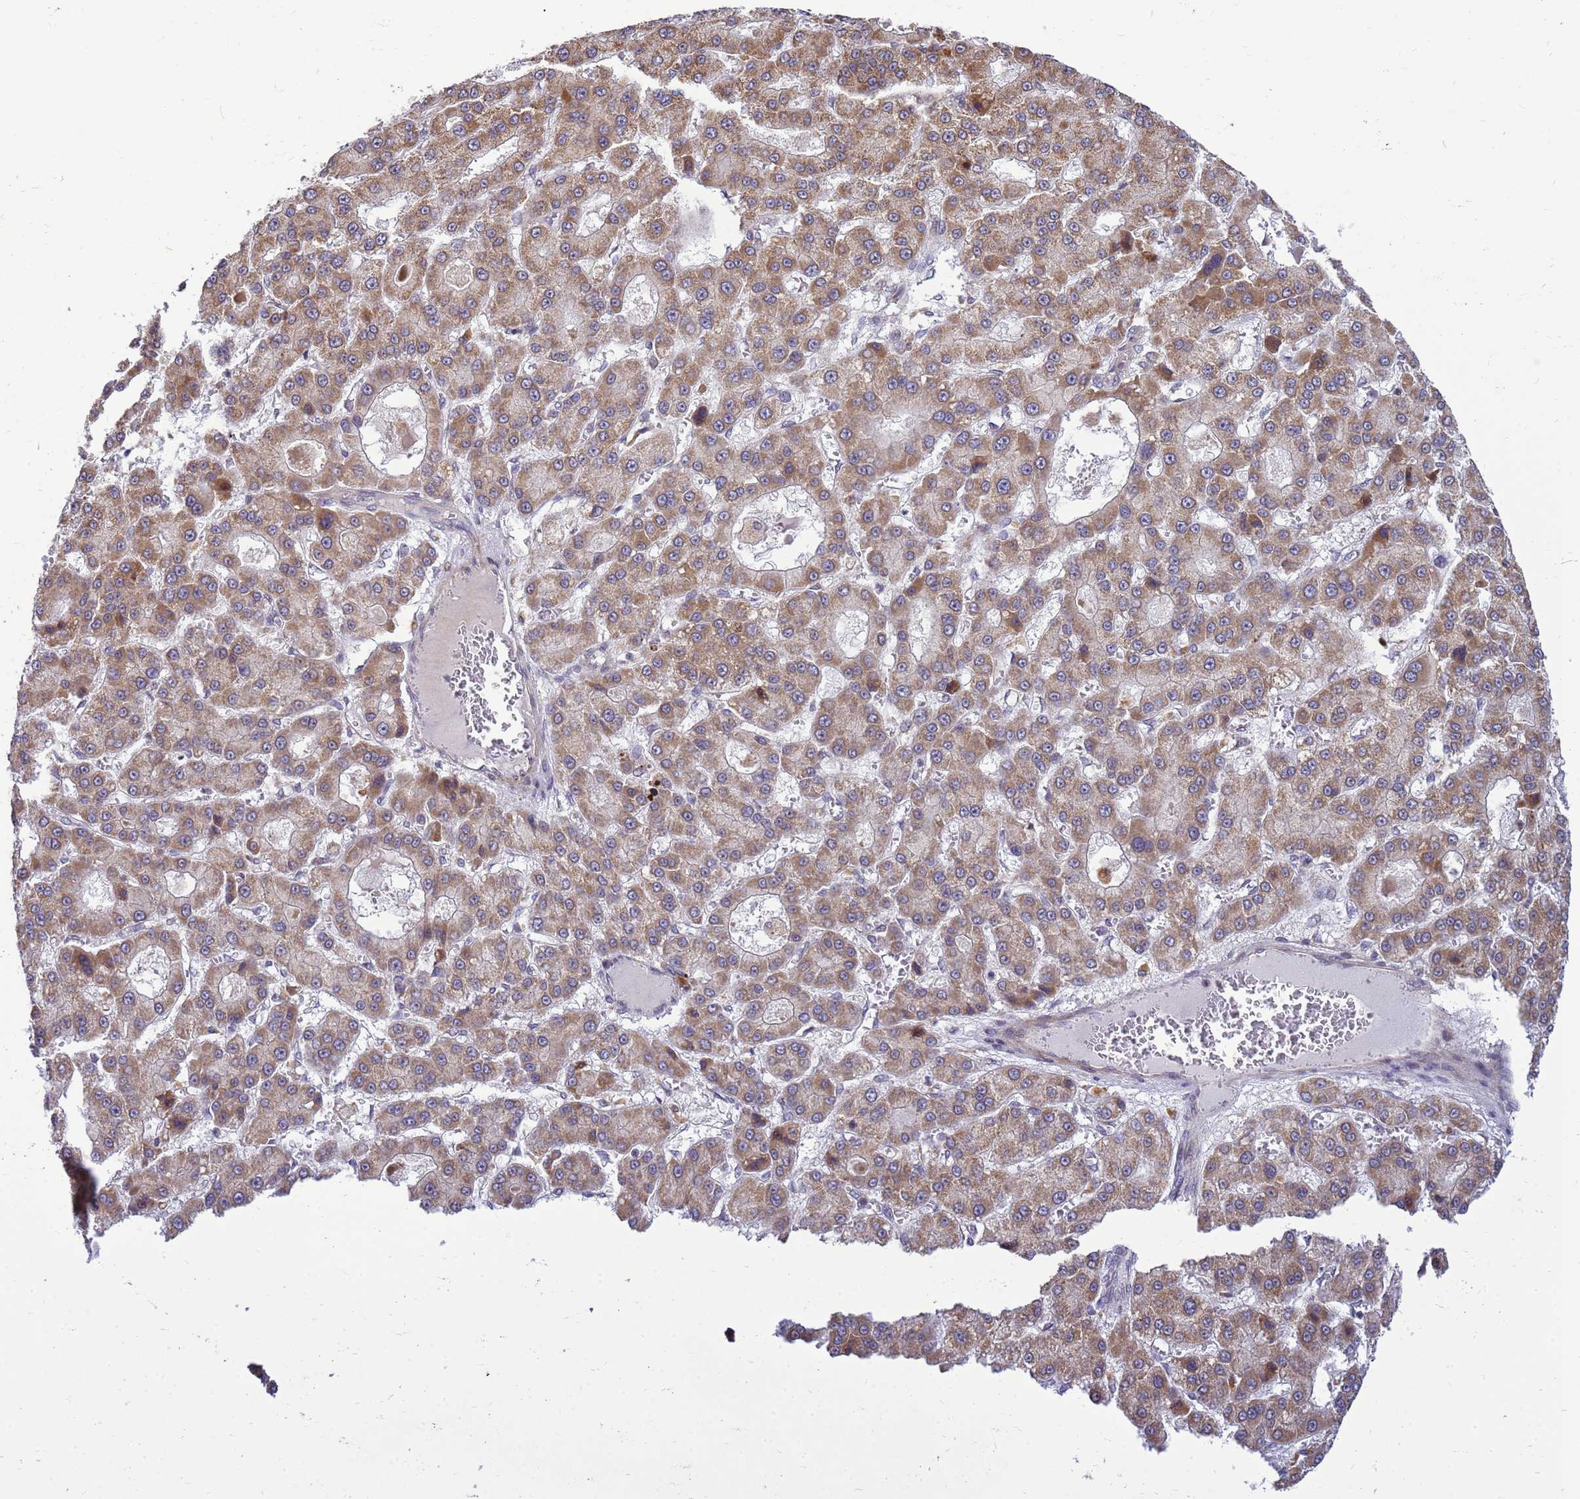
{"staining": {"intensity": "moderate", "quantity": ">75%", "location": "cytoplasmic/membranous"}, "tissue": "liver cancer", "cell_type": "Tumor cells", "image_type": "cancer", "snomed": [{"axis": "morphology", "description": "Carcinoma, Hepatocellular, NOS"}, {"axis": "topography", "description": "Liver"}], "caption": "Immunohistochemical staining of human liver cancer reveals moderate cytoplasmic/membranous protein positivity in approximately >75% of tumor cells.", "gene": "C12orf43", "patient": {"sex": "male", "age": 70}}